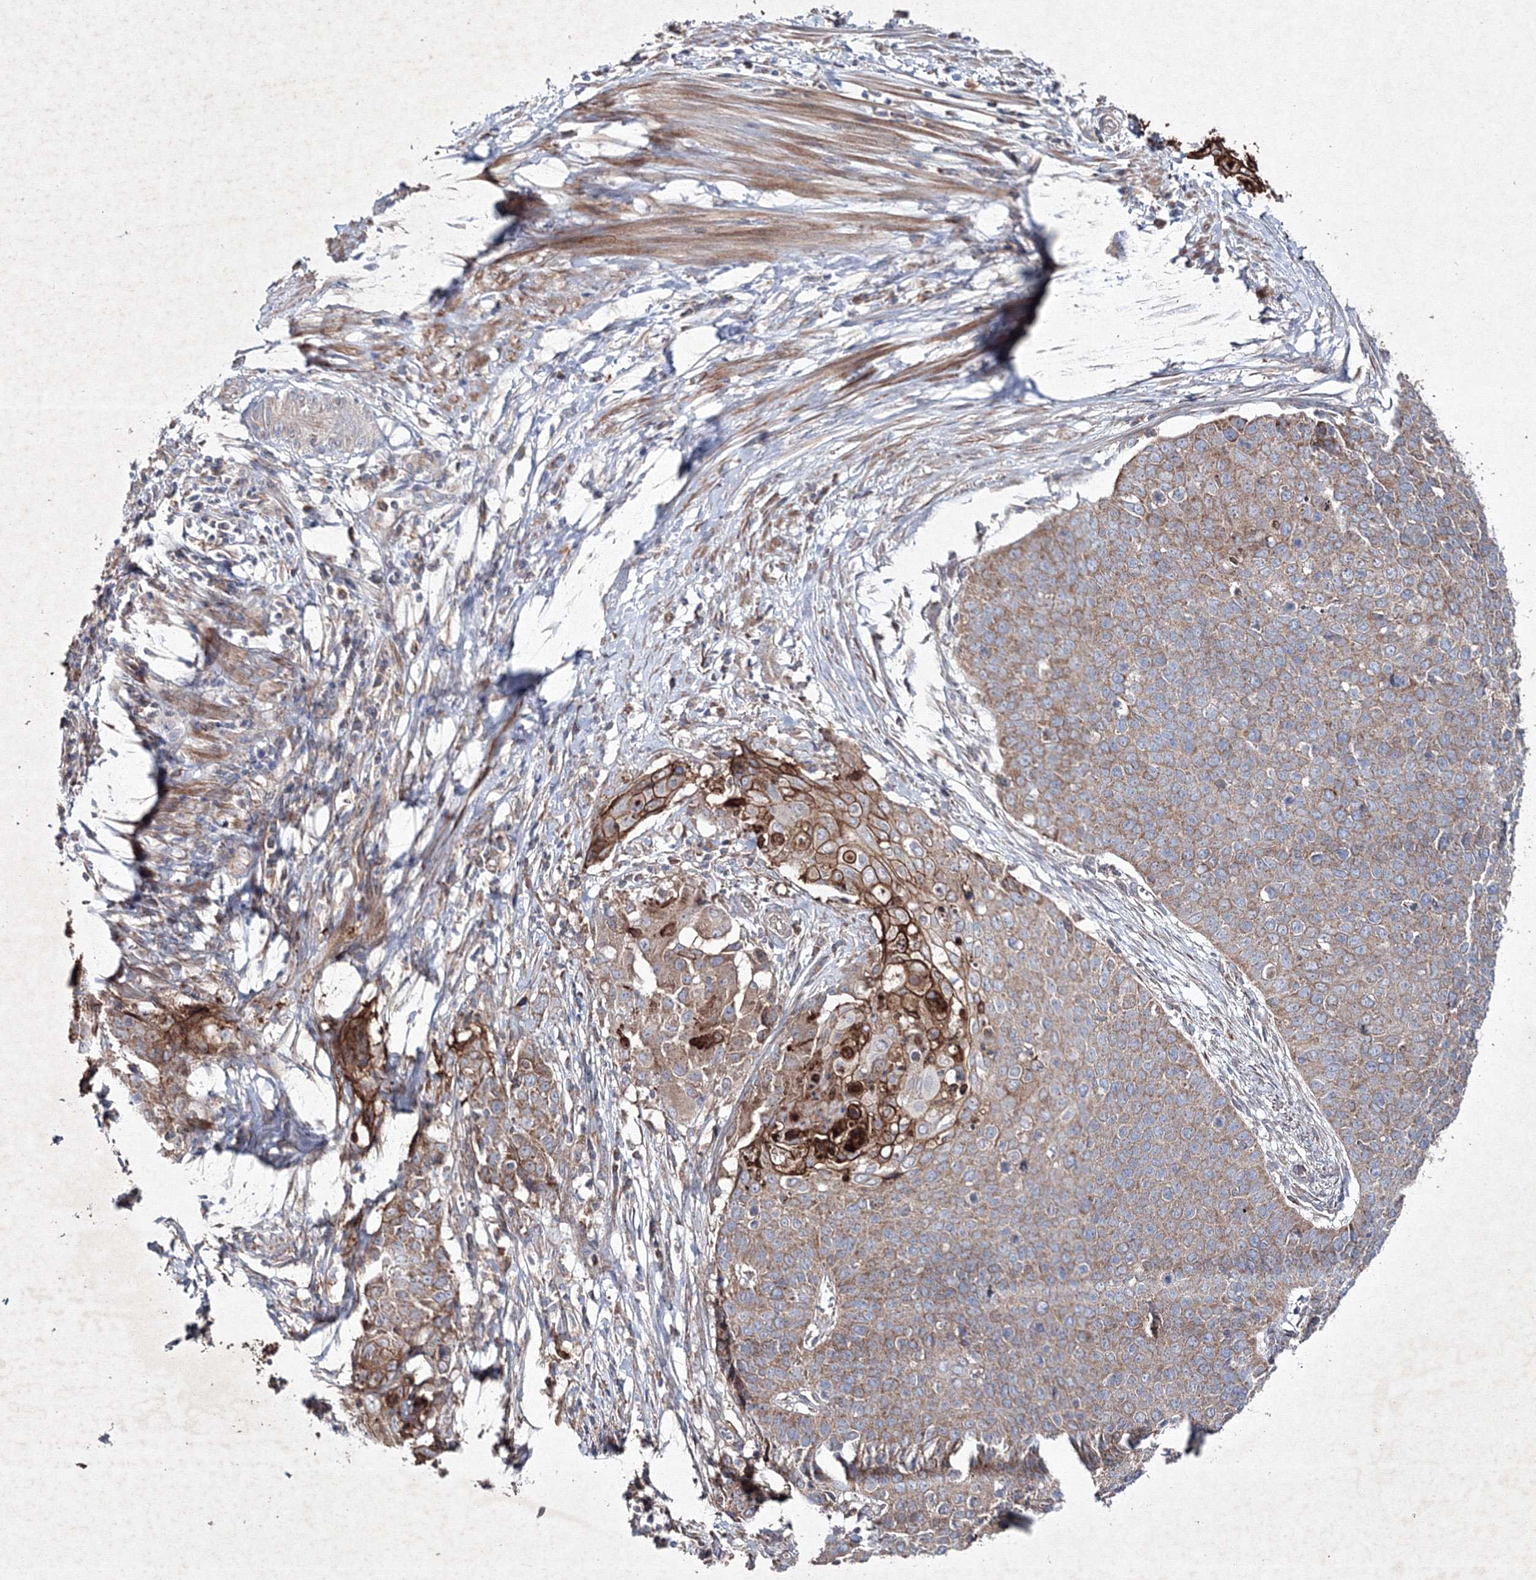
{"staining": {"intensity": "moderate", "quantity": ">75%", "location": "cytoplasmic/membranous"}, "tissue": "cervical cancer", "cell_type": "Tumor cells", "image_type": "cancer", "snomed": [{"axis": "morphology", "description": "Squamous cell carcinoma, NOS"}, {"axis": "topography", "description": "Cervix"}], "caption": "Human squamous cell carcinoma (cervical) stained with a protein marker demonstrates moderate staining in tumor cells.", "gene": "GFM1", "patient": {"sex": "female", "age": 39}}